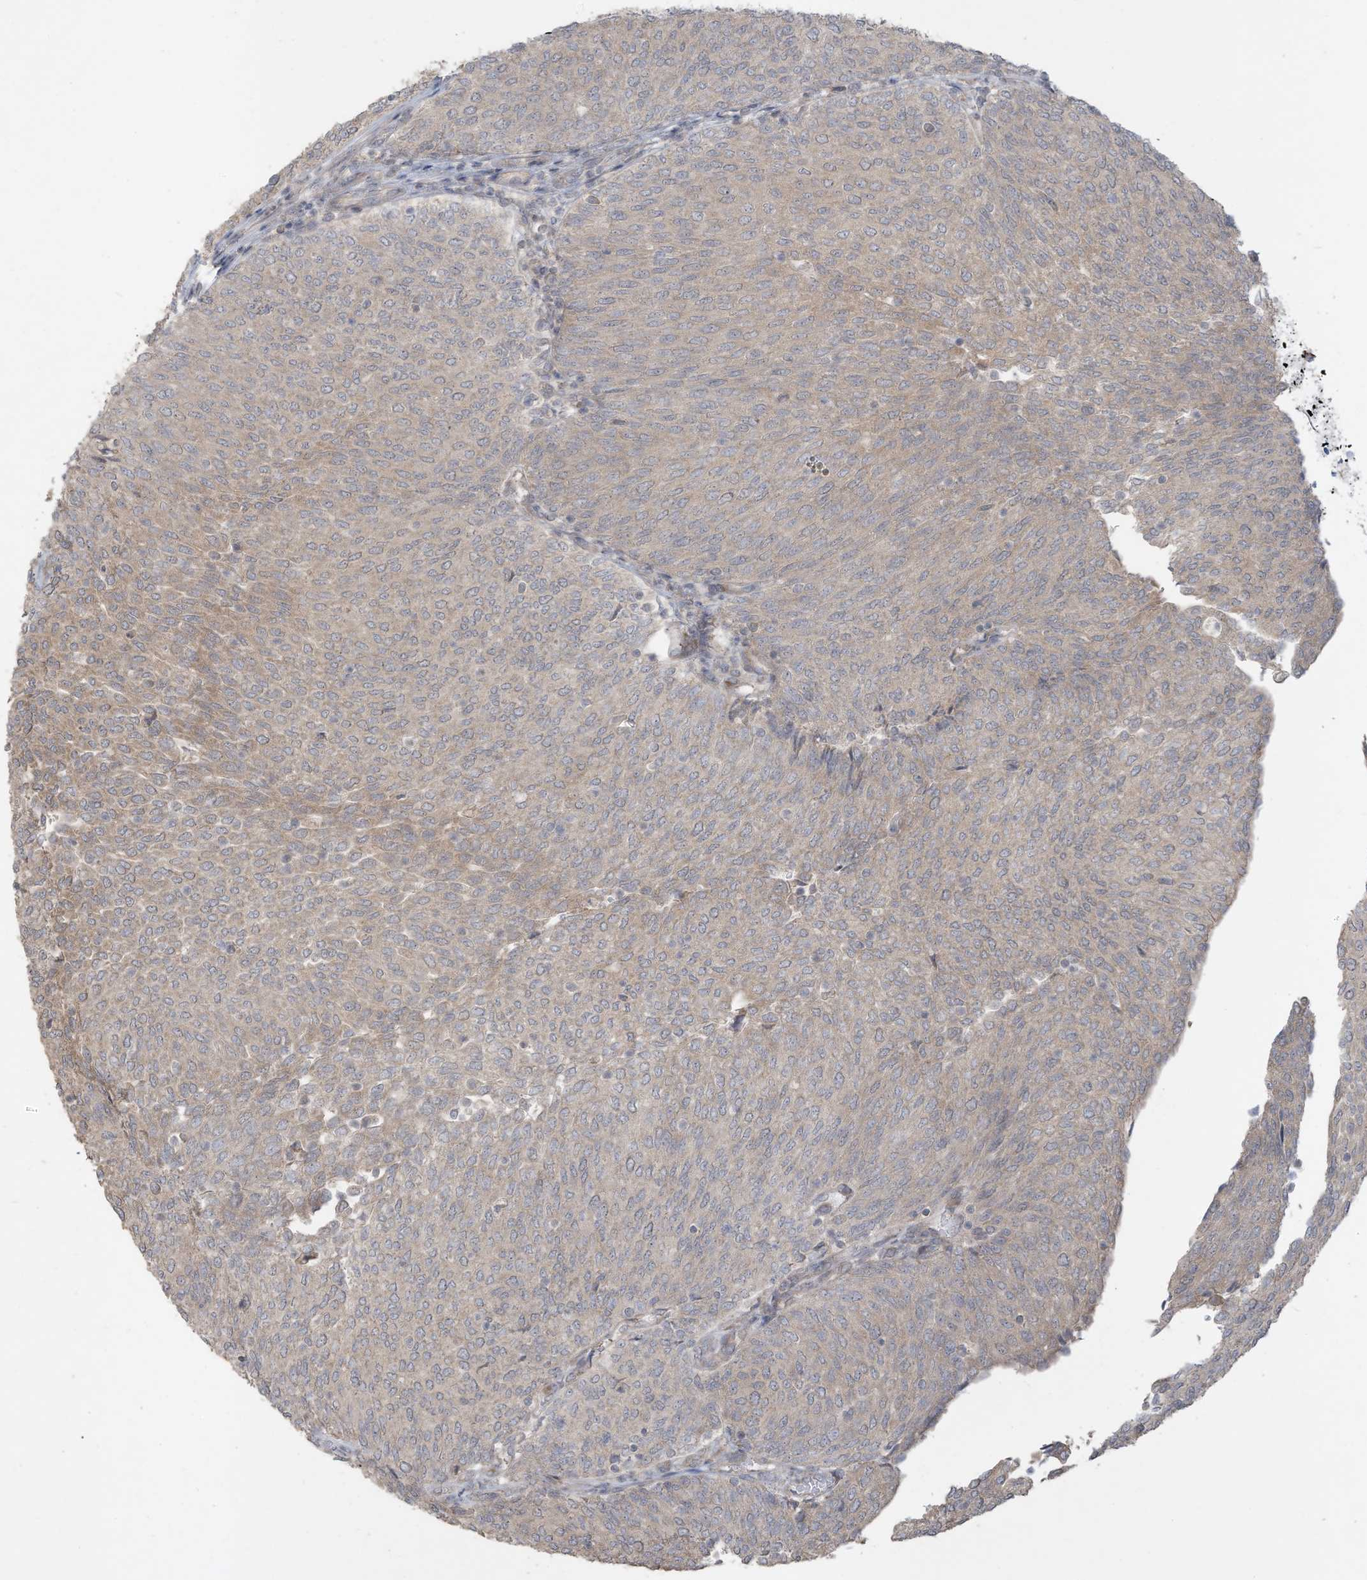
{"staining": {"intensity": "weak", "quantity": "25%-75%", "location": "cytoplasmic/membranous"}, "tissue": "urothelial cancer", "cell_type": "Tumor cells", "image_type": "cancer", "snomed": [{"axis": "morphology", "description": "Urothelial carcinoma, Low grade"}, {"axis": "topography", "description": "Urinary bladder"}], "caption": "Immunohistochemistry (DAB) staining of urothelial carcinoma (low-grade) shows weak cytoplasmic/membranous protein positivity in about 25%-75% of tumor cells.", "gene": "MAGIX", "patient": {"sex": "female", "age": 79}}